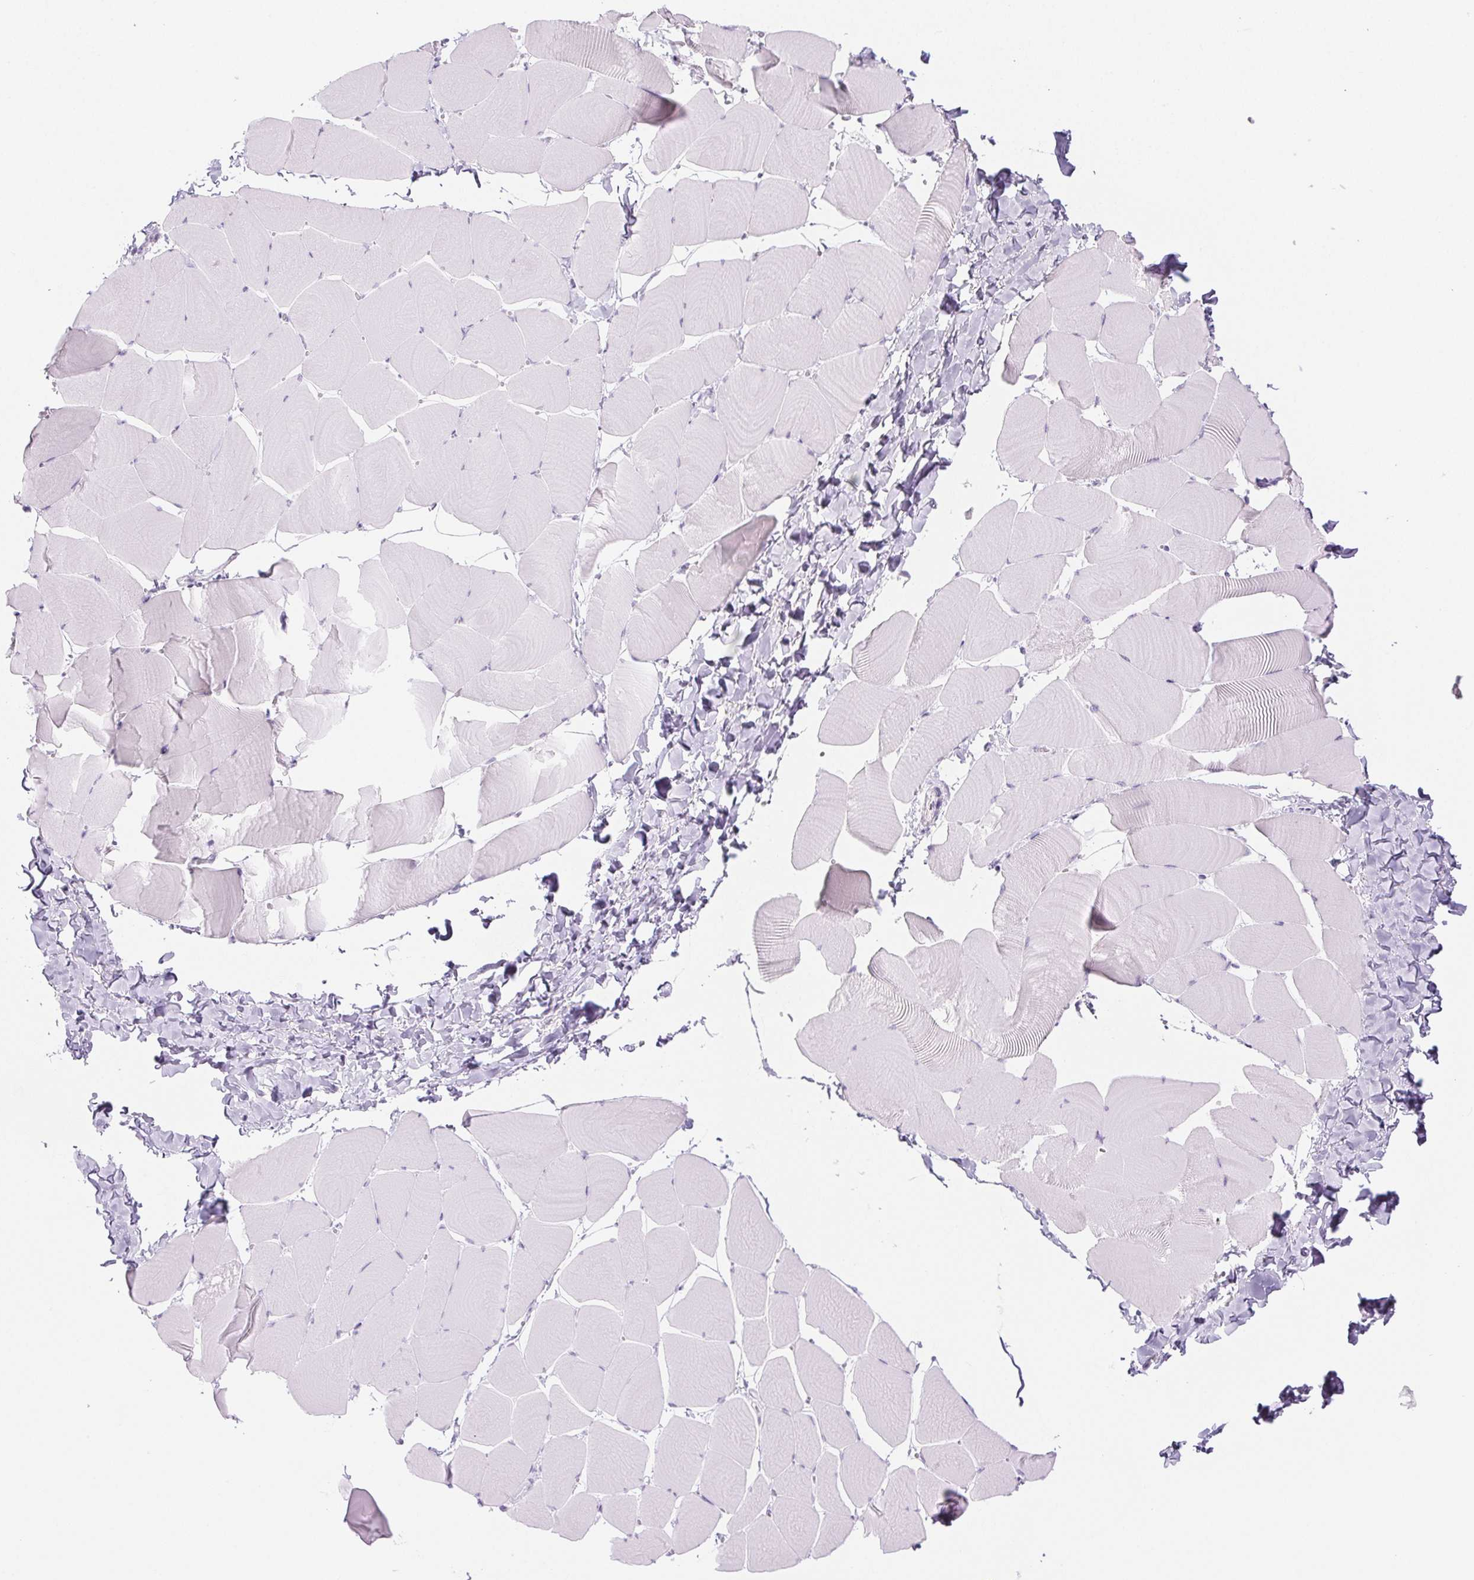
{"staining": {"intensity": "negative", "quantity": "none", "location": "none"}, "tissue": "skeletal muscle", "cell_type": "Myocytes", "image_type": "normal", "snomed": [{"axis": "morphology", "description": "Normal tissue, NOS"}, {"axis": "topography", "description": "Skeletal muscle"}], "caption": "Myocytes are negative for brown protein staining in unremarkable skeletal muscle. (DAB (3,3'-diaminobenzidine) immunohistochemistry (IHC) visualized using brightfield microscopy, high magnification).", "gene": "SPRR3", "patient": {"sex": "male", "age": 25}}